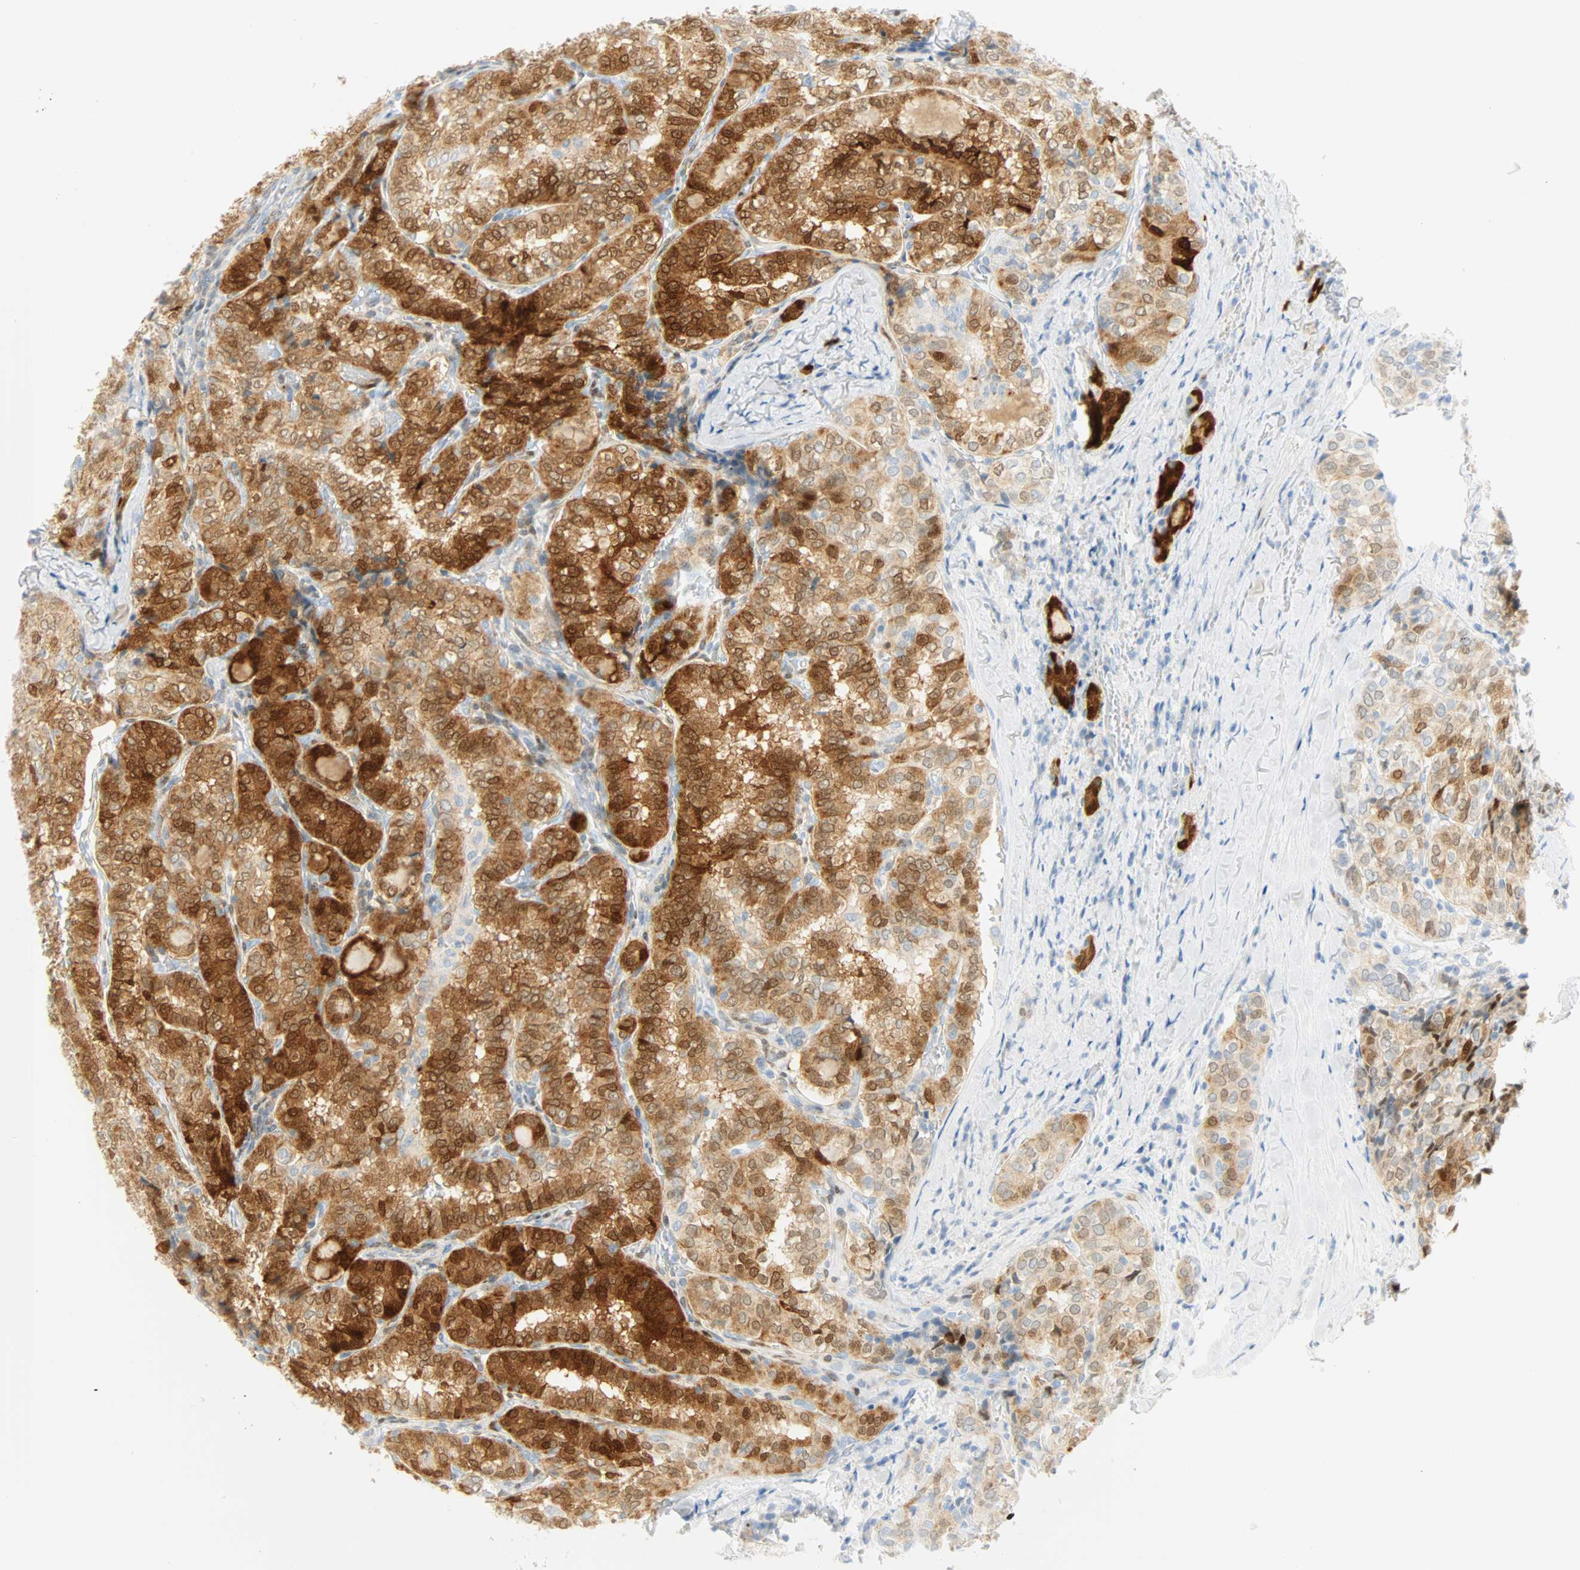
{"staining": {"intensity": "moderate", "quantity": "25%-75%", "location": "cytoplasmic/membranous,nuclear"}, "tissue": "thyroid cancer", "cell_type": "Tumor cells", "image_type": "cancer", "snomed": [{"axis": "morphology", "description": "Normal tissue, NOS"}, {"axis": "morphology", "description": "Papillary adenocarcinoma, NOS"}, {"axis": "topography", "description": "Thyroid gland"}], "caption": "A brown stain shows moderate cytoplasmic/membranous and nuclear positivity of a protein in thyroid papillary adenocarcinoma tumor cells.", "gene": "SELENBP1", "patient": {"sex": "female", "age": 30}}